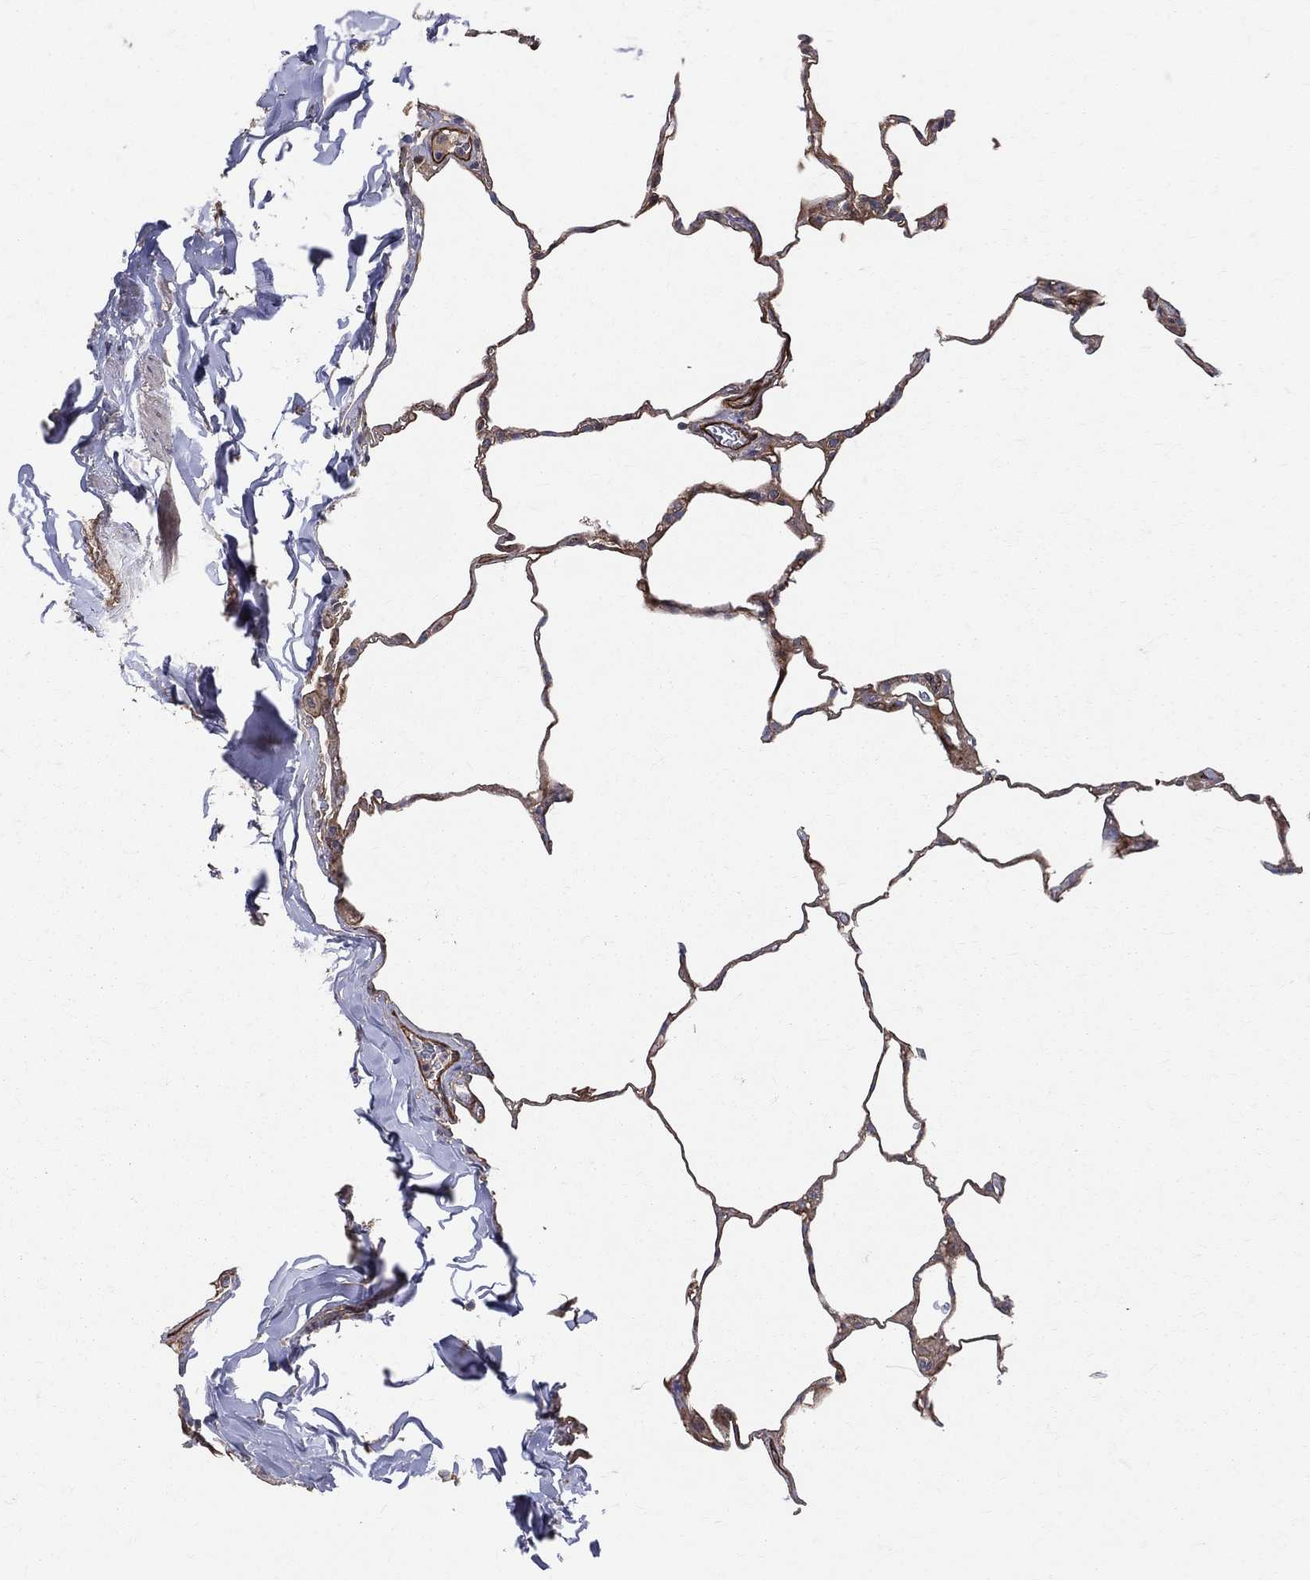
{"staining": {"intensity": "negative", "quantity": "none", "location": "none"}, "tissue": "lung", "cell_type": "Alveolar cells", "image_type": "normal", "snomed": [{"axis": "morphology", "description": "Normal tissue, NOS"}, {"axis": "morphology", "description": "Adenocarcinoma, metastatic, NOS"}, {"axis": "topography", "description": "Lung"}], "caption": "Human lung stained for a protein using immunohistochemistry displays no expression in alveolar cells.", "gene": "ENTPD1", "patient": {"sex": "male", "age": 45}}